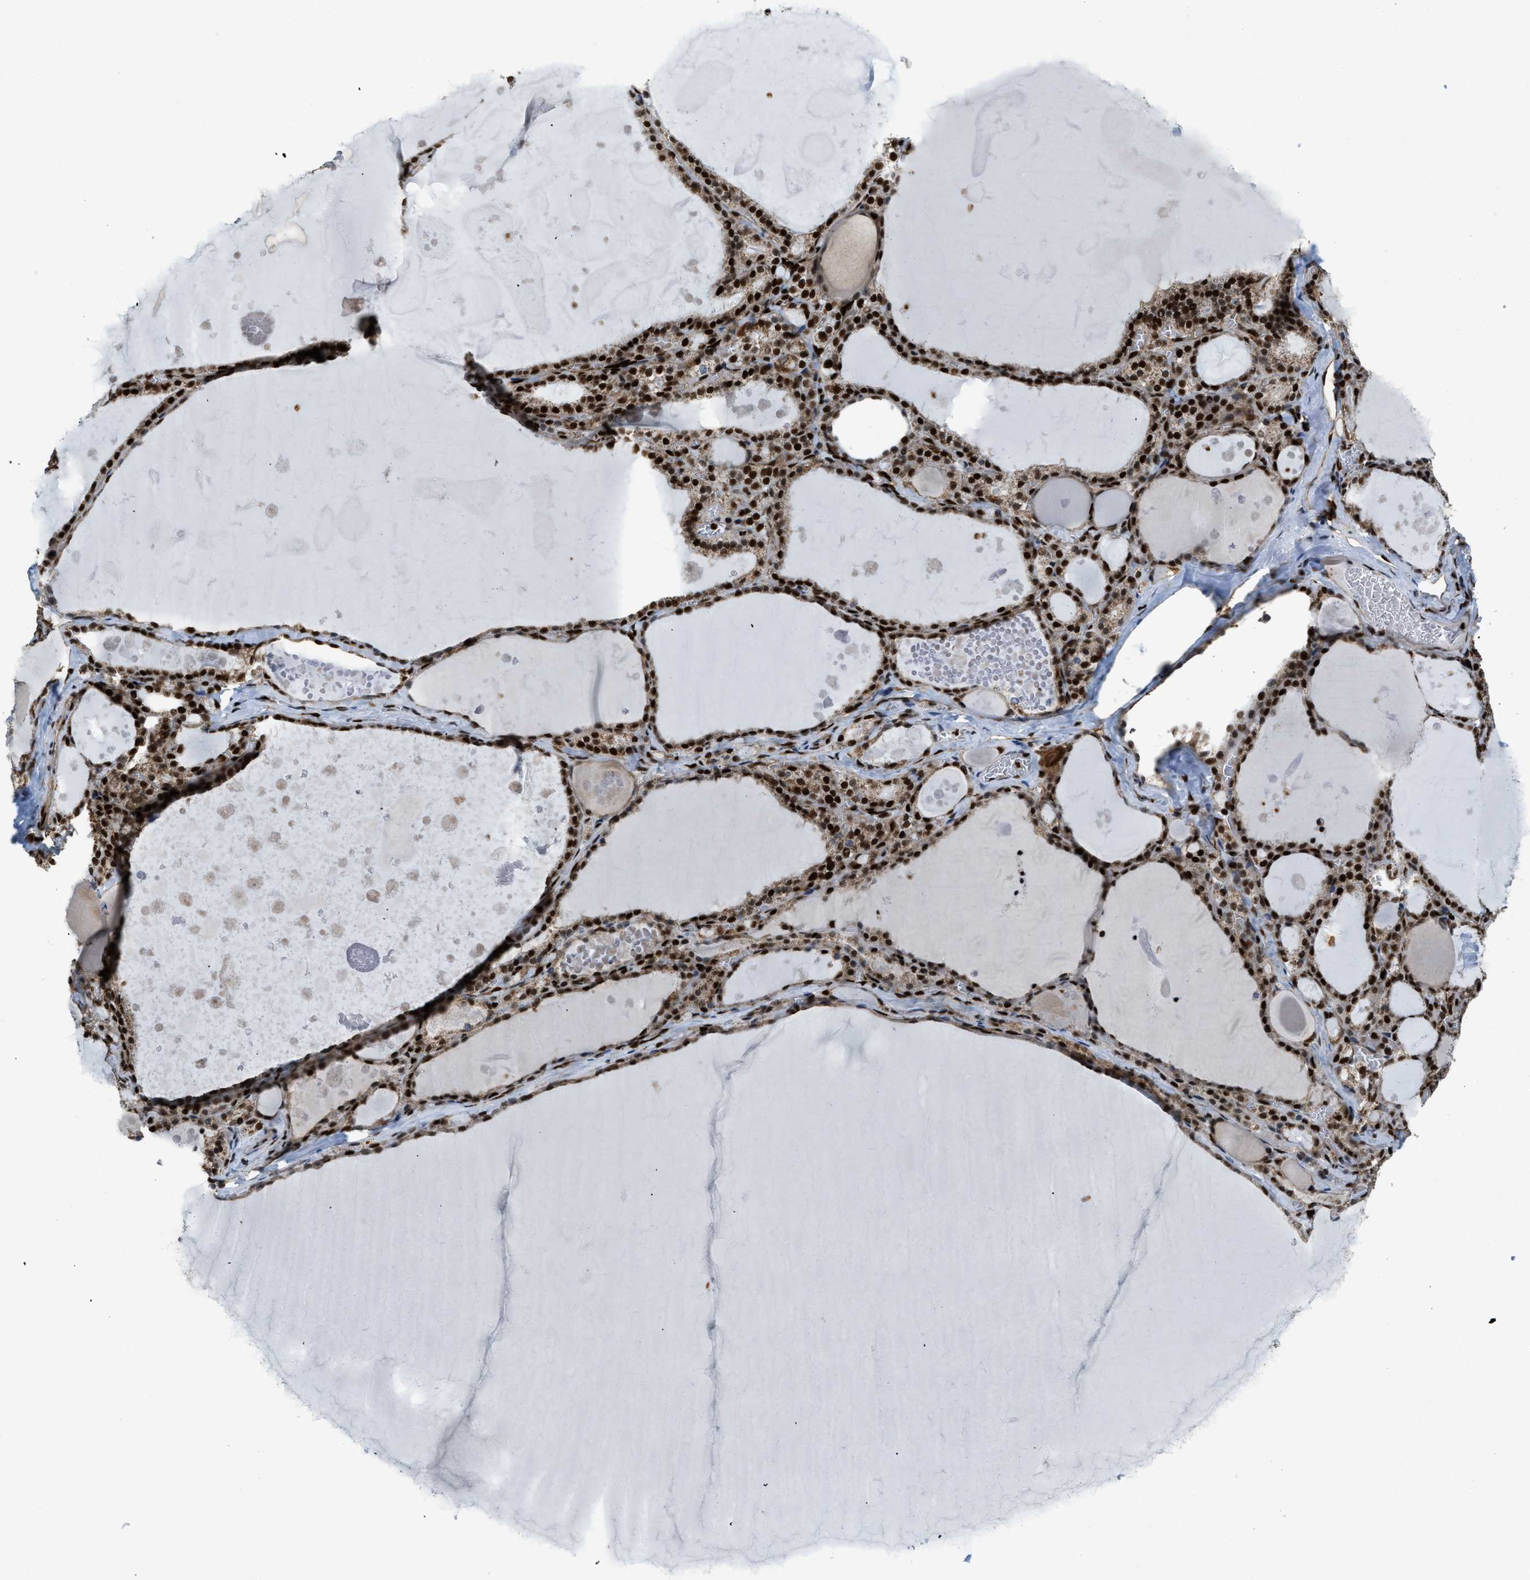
{"staining": {"intensity": "strong", "quantity": ">75%", "location": "nuclear"}, "tissue": "thyroid gland", "cell_type": "Glandular cells", "image_type": "normal", "snomed": [{"axis": "morphology", "description": "Normal tissue, NOS"}, {"axis": "topography", "description": "Thyroid gland"}], "caption": "Immunohistochemical staining of normal human thyroid gland demonstrates strong nuclear protein expression in about >75% of glandular cells.", "gene": "GABPB1", "patient": {"sex": "male", "age": 56}}